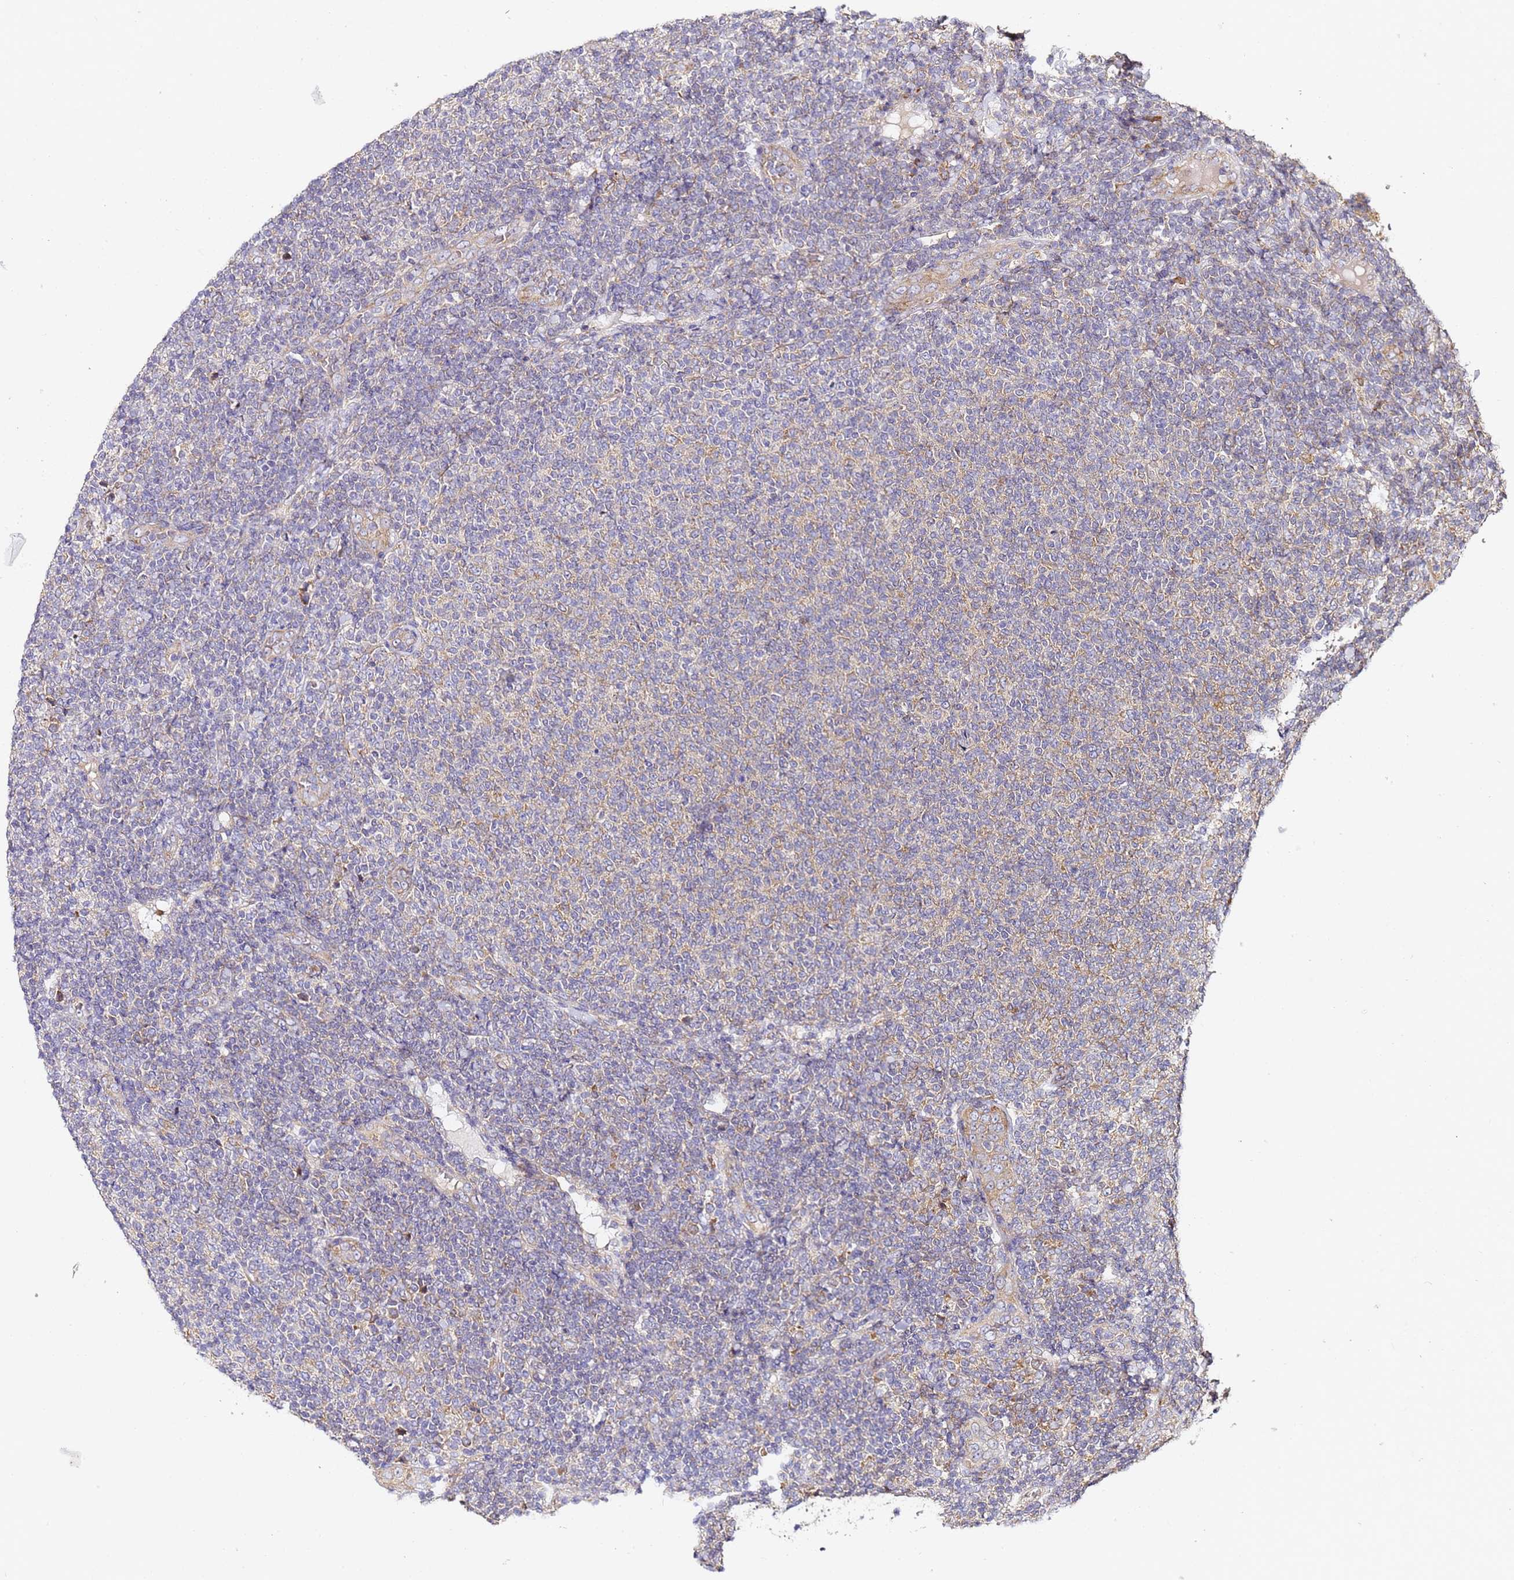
{"staining": {"intensity": "weak", "quantity": "25%-75%", "location": "cytoplasmic/membranous"}, "tissue": "lymphoma", "cell_type": "Tumor cells", "image_type": "cancer", "snomed": [{"axis": "morphology", "description": "Malignant lymphoma, non-Hodgkin's type, Low grade"}, {"axis": "topography", "description": "Lymph node"}], "caption": "Brown immunohistochemical staining in human lymphoma demonstrates weak cytoplasmic/membranous positivity in approximately 25%-75% of tumor cells.", "gene": "RPL13A", "patient": {"sex": "male", "age": 66}}